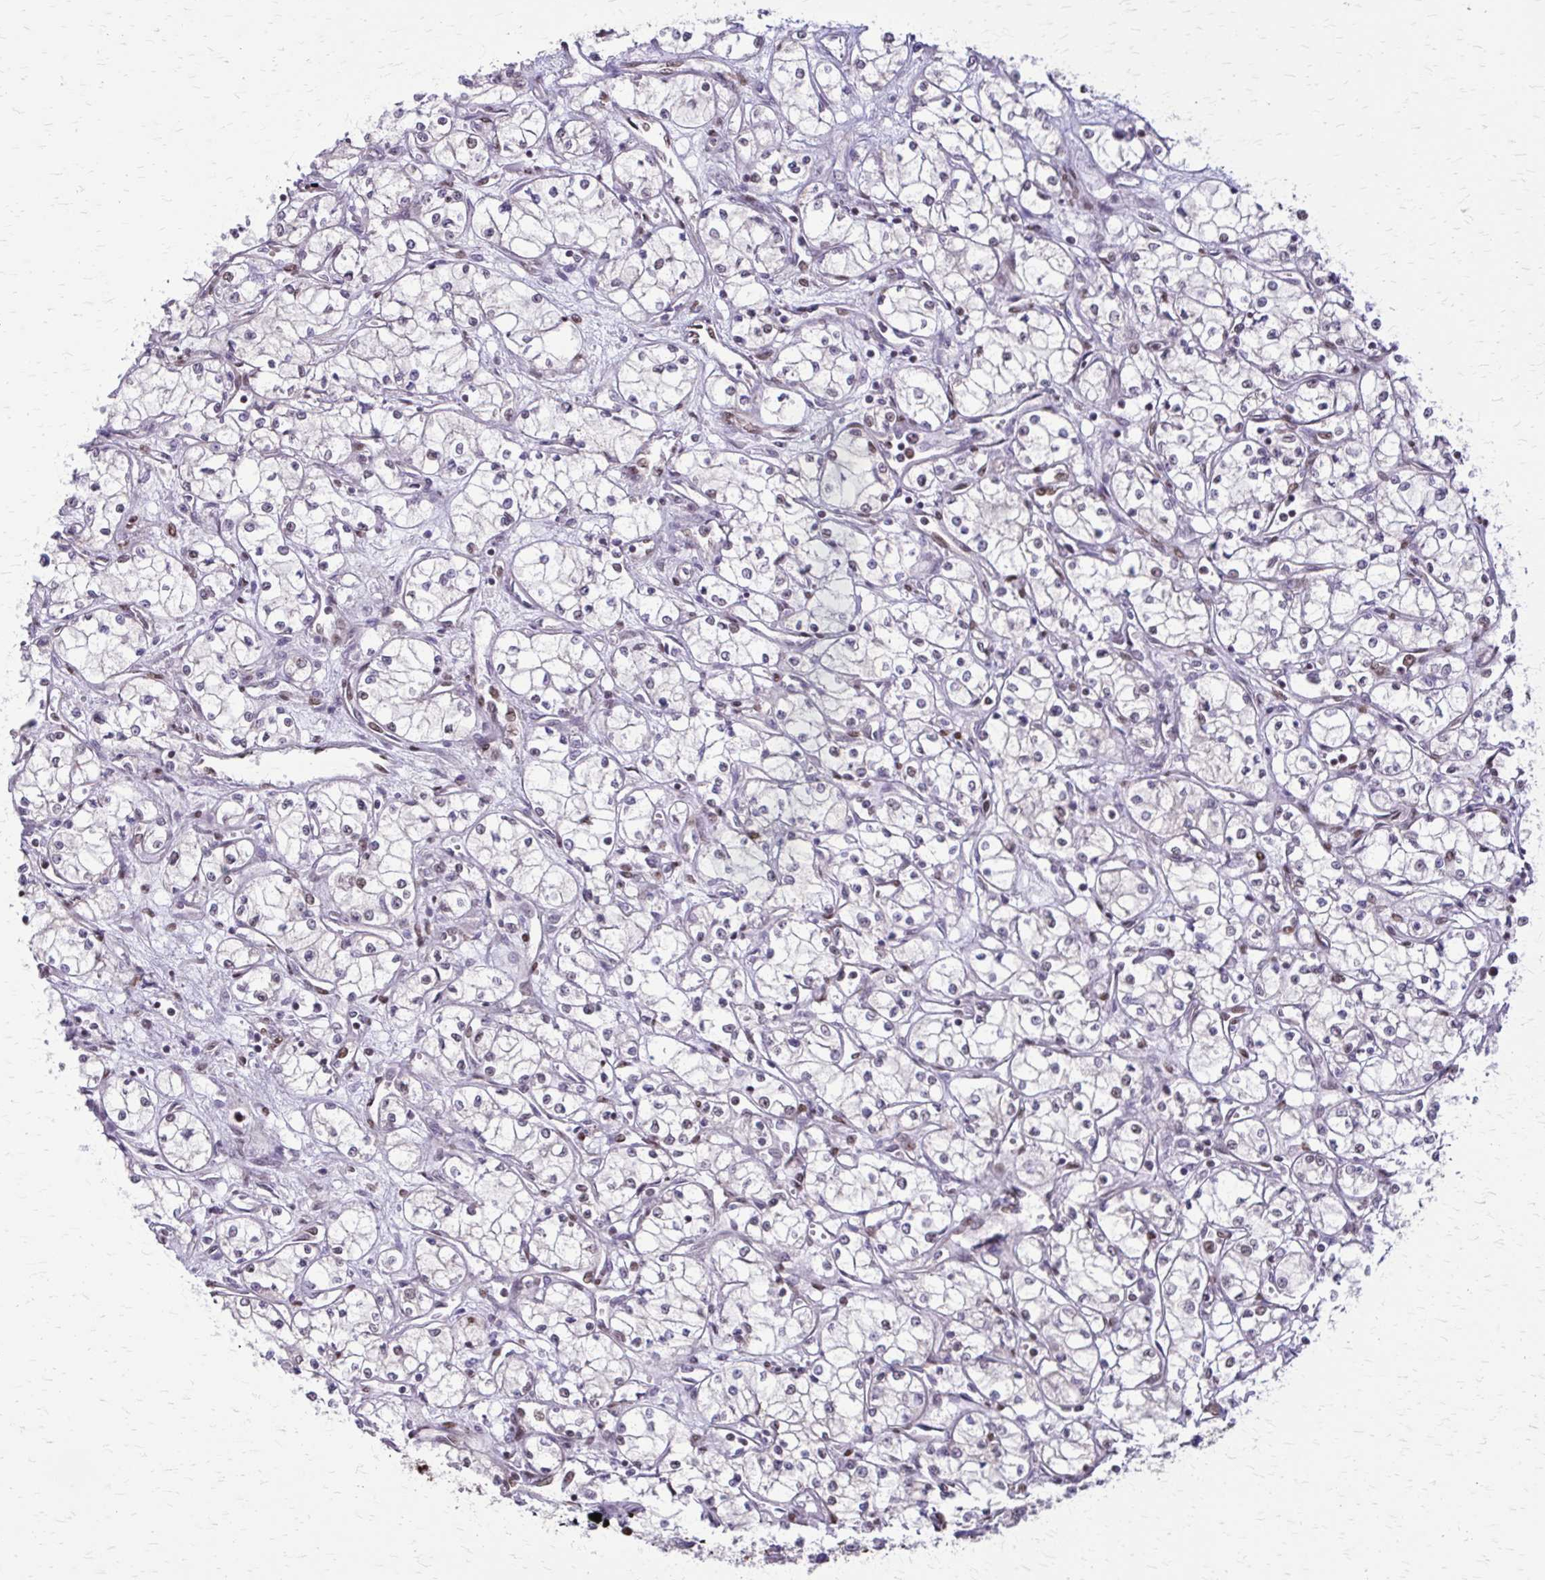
{"staining": {"intensity": "negative", "quantity": "none", "location": "none"}, "tissue": "renal cancer", "cell_type": "Tumor cells", "image_type": "cancer", "snomed": [{"axis": "morphology", "description": "Normal tissue, NOS"}, {"axis": "morphology", "description": "Adenocarcinoma, NOS"}, {"axis": "topography", "description": "Kidney"}], "caption": "This is a micrograph of IHC staining of renal cancer (adenocarcinoma), which shows no positivity in tumor cells.", "gene": "TTF1", "patient": {"sex": "male", "age": 59}}